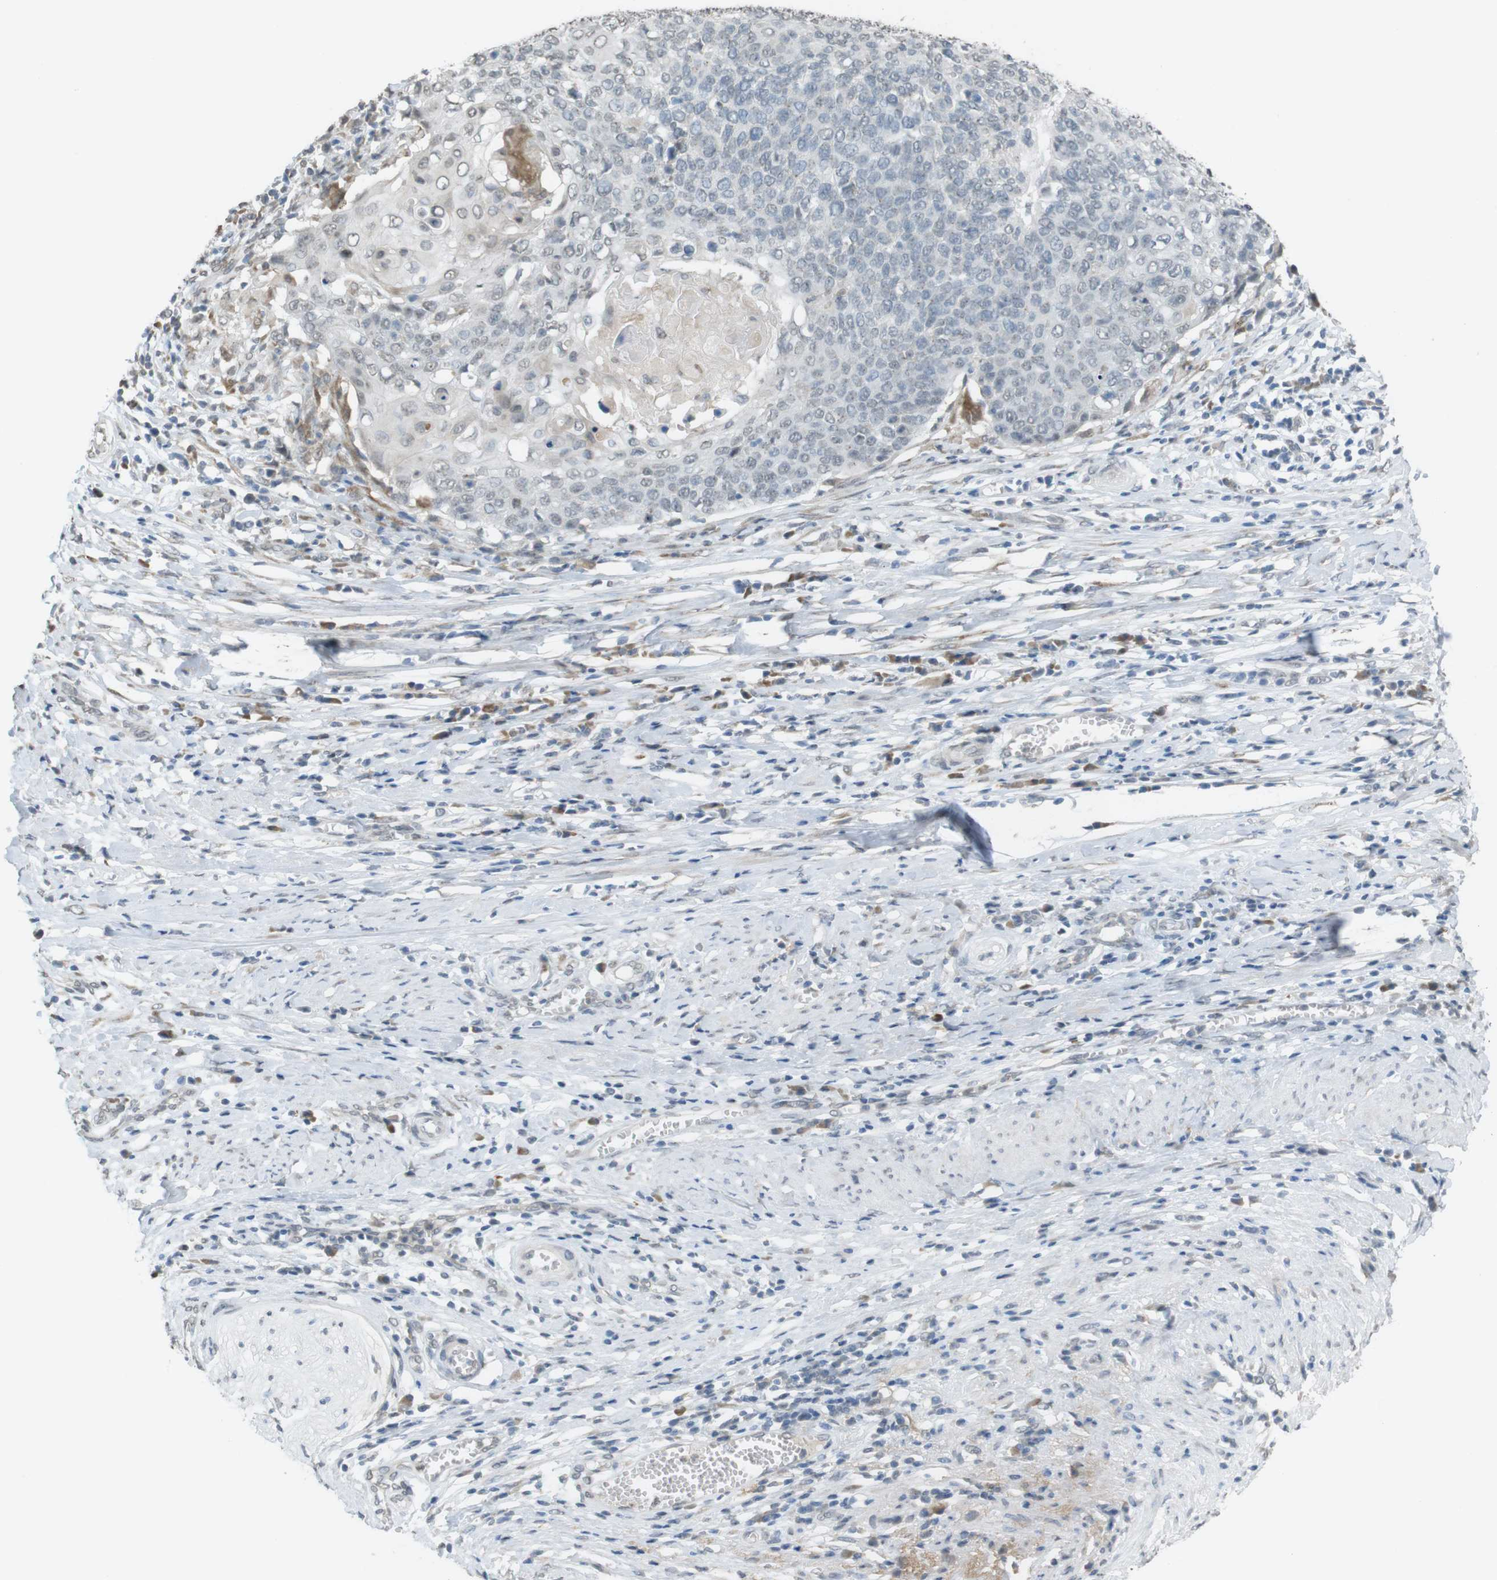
{"staining": {"intensity": "negative", "quantity": "none", "location": "none"}, "tissue": "cervical cancer", "cell_type": "Tumor cells", "image_type": "cancer", "snomed": [{"axis": "morphology", "description": "Squamous cell carcinoma, NOS"}, {"axis": "topography", "description": "Cervix"}], "caption": "This histopathology image is of cervical squamous cell carcinoma stained with immunohistochemistry to label a protein in brown with the nuclei are counter-stained blue. There is no positivity in tumor cells. The staining is performed using DAB brown chromogen with nuclei counter-stained in using hematoxylin.", "gene": "FZD10", "patient": {"sex": "female", "age": 39}}